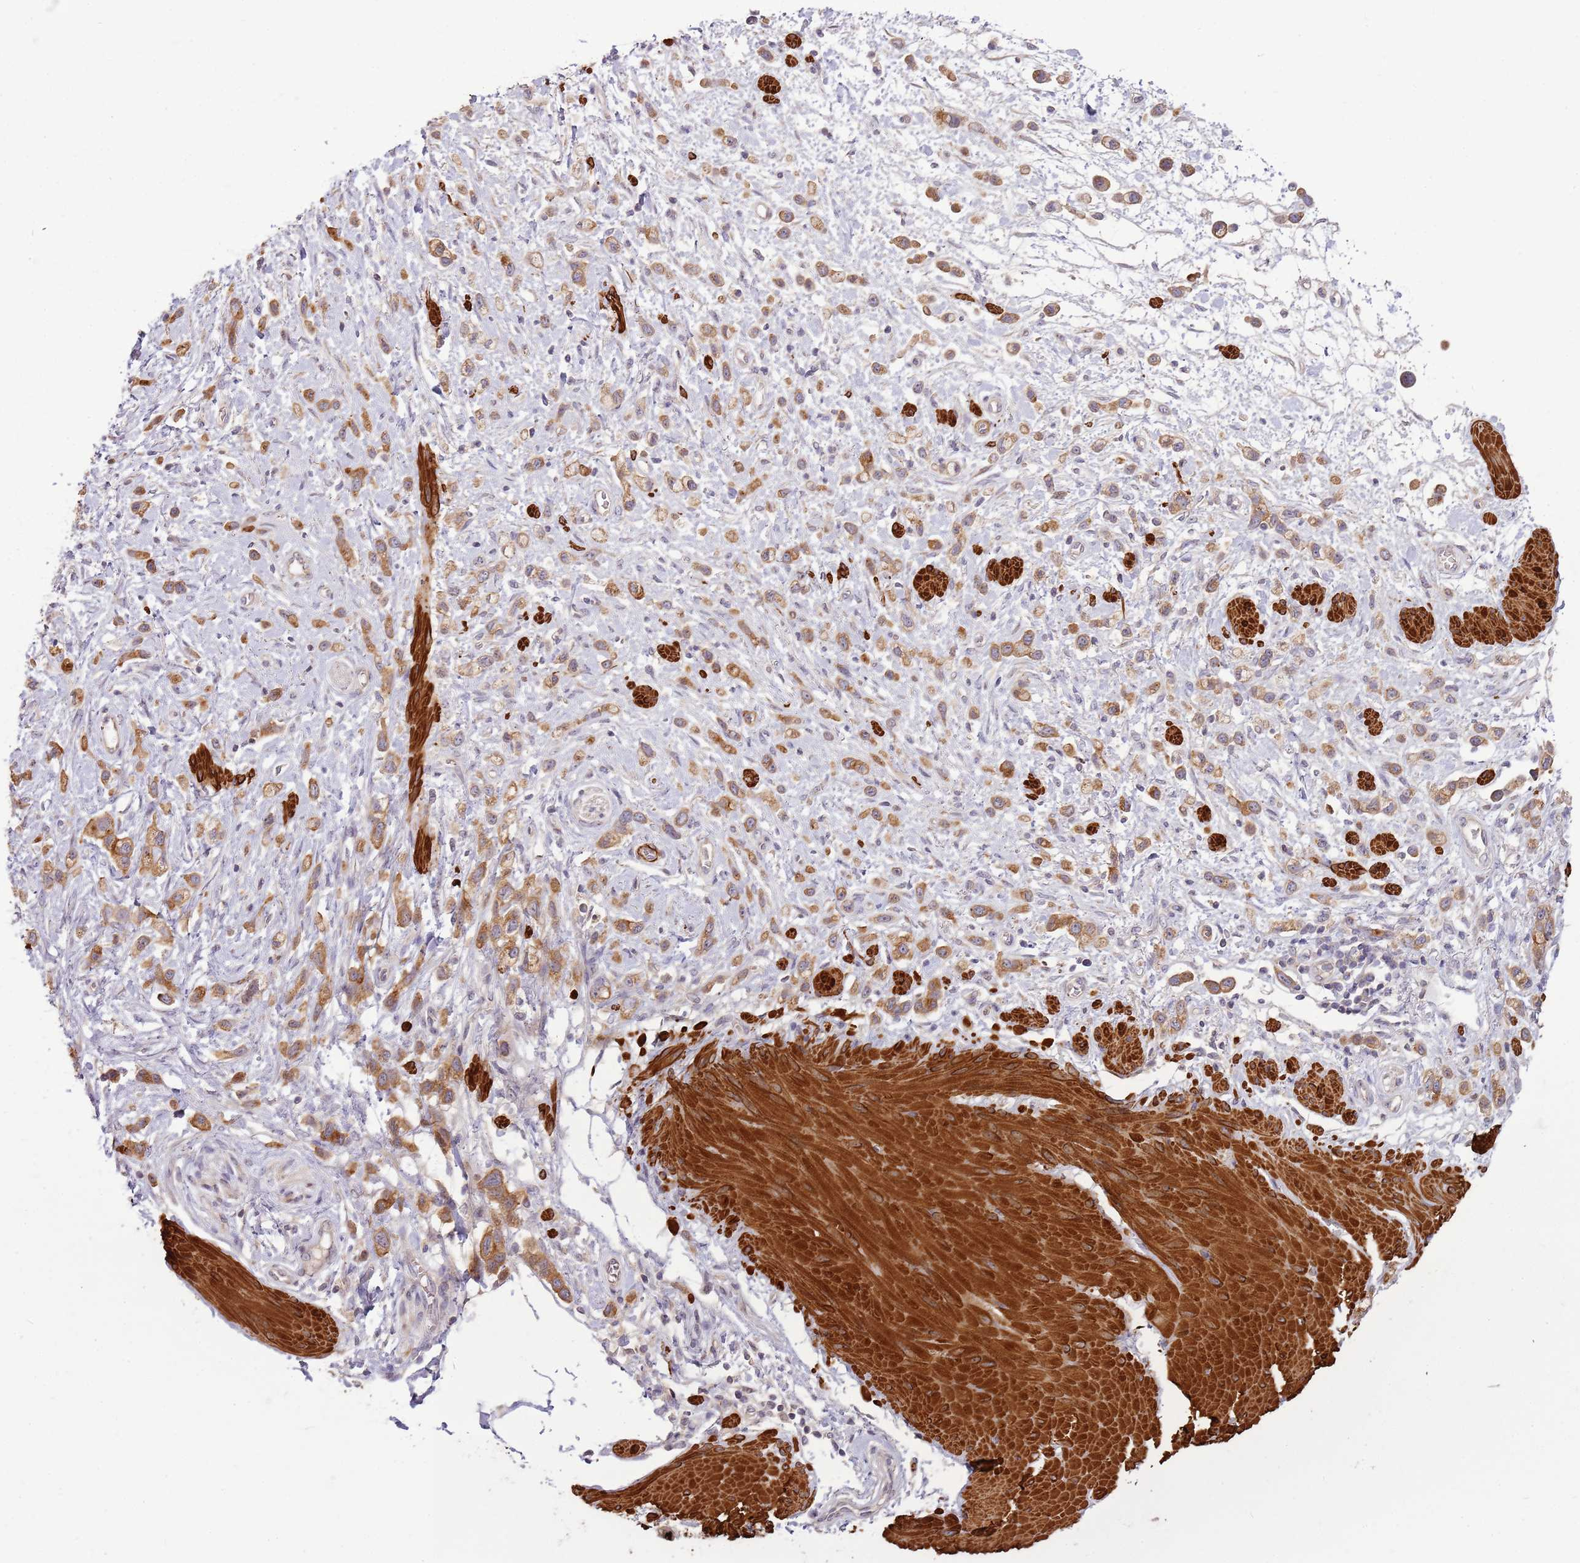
{"staining": {"intensity": "moderate", "quantity": ">75%", "location": "cytoplasmic/membranous"}, "tissue": "stomach cancer", "cell_type": "Tumor cells", "image_type": "cancer", "snomed": [{"axis": "morphology", "description": "Adenocarcinoma, NOS"}, {"axis": "topography", "description": "Stomach"}], "caption": "DAB (3,3'-diaminobenzidine) immunohistochemical staining of human stomach adenocarcinoma reveals moderate cytoplasmic/membranous protein staining in approximately >75% of tumor cells.", "gene": "RNF128", "patient": {"sex": "female", "age": 65}}